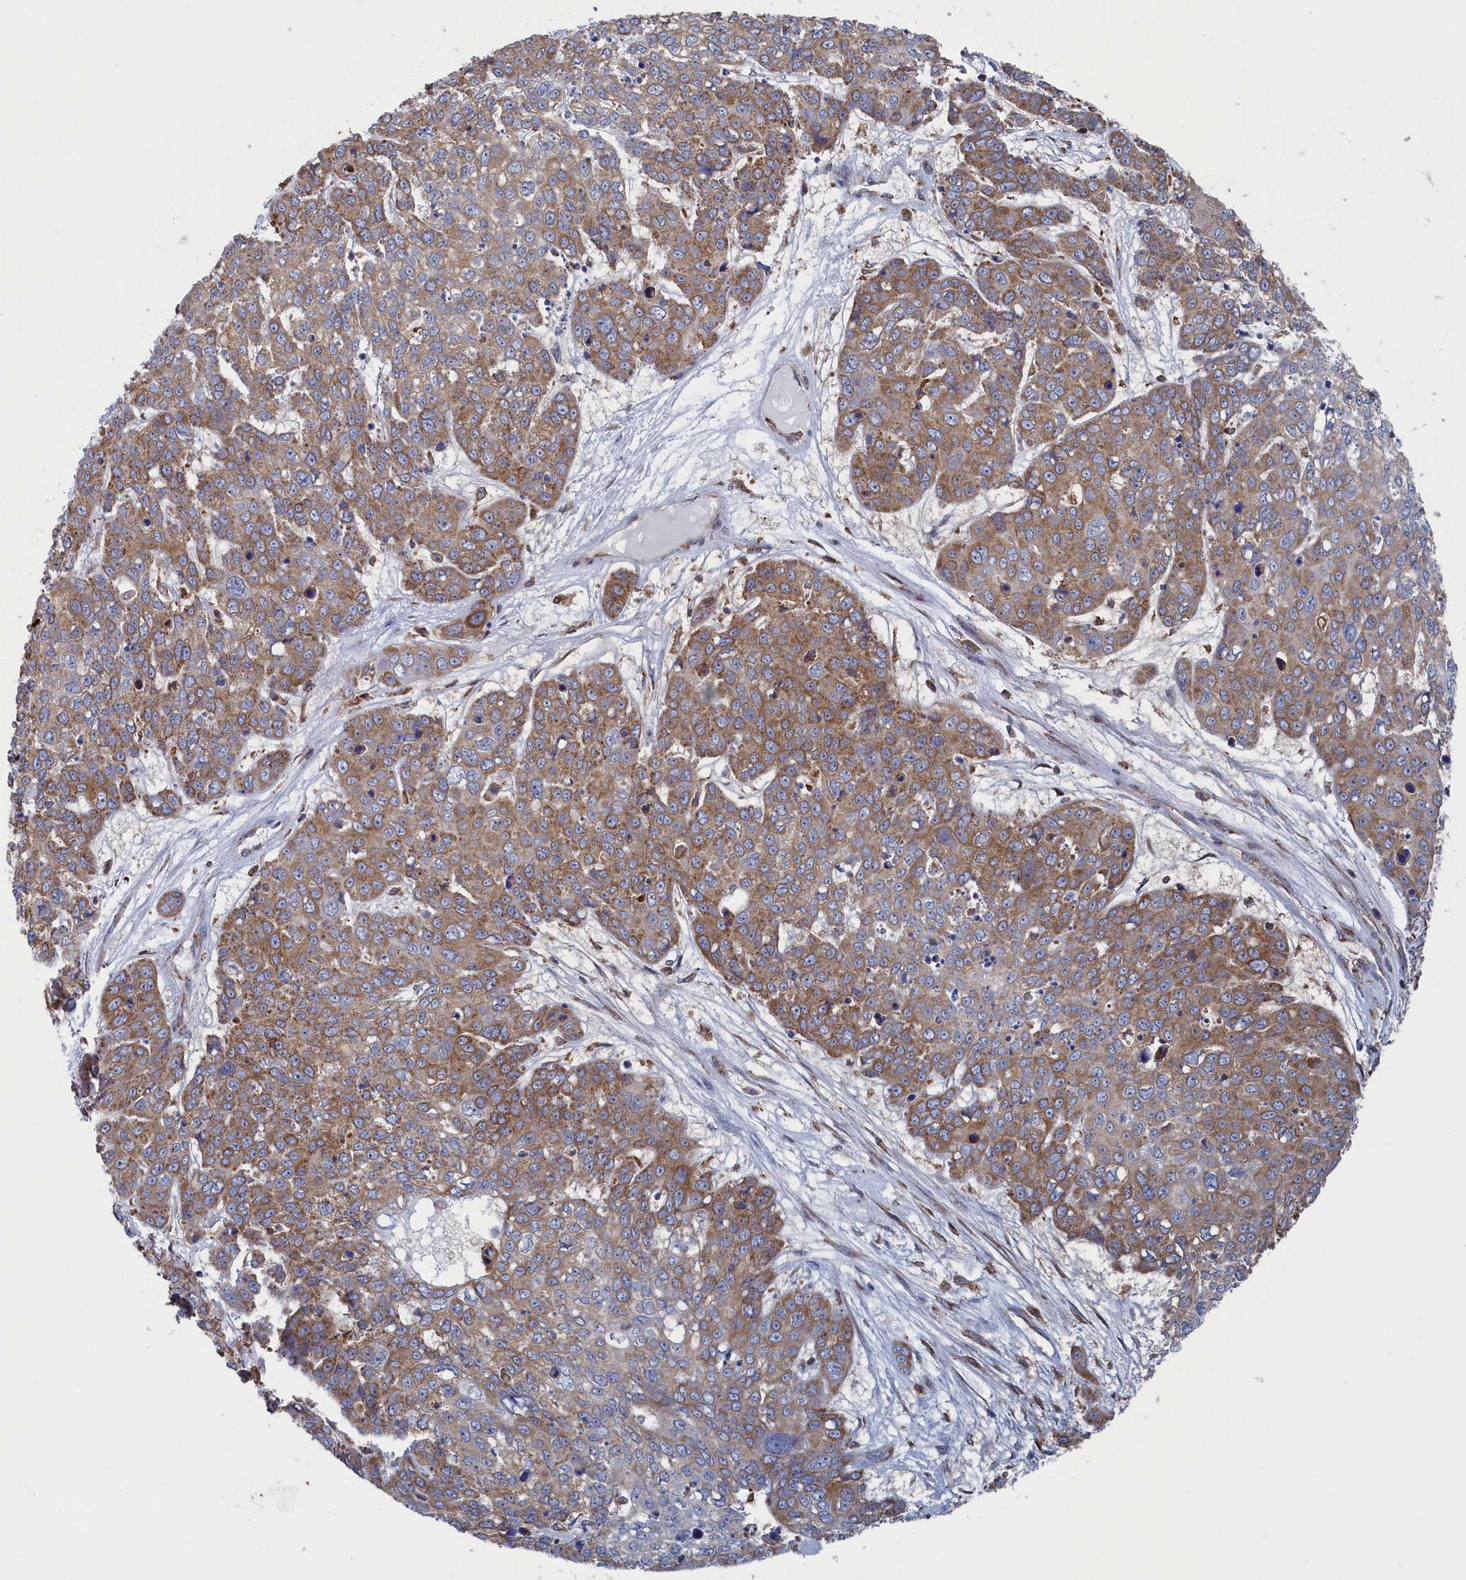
{"staining": {"intensity": "moderate", "quantity": ">75%", "location": "cytoplasmic/membranous"}, "tissue": "skin cancer", "cell_type": "Tumor cells", "image_type": "cancer", "snomed": [{"axis": "morphology", "description": "Squamous cell carcinoma, NOS"}, {"axis": "topography", "description": "Skin"}], "caption": "Approximately >75% of tumor cells in human squamous cell carcinoma (skin) exhibit moderate cytoplasmic/membranous protein staining as visualized by brown immunohistochemical staining.", "gene": "BPIFB6", "patient": {"sex": "male", "age": 71}}